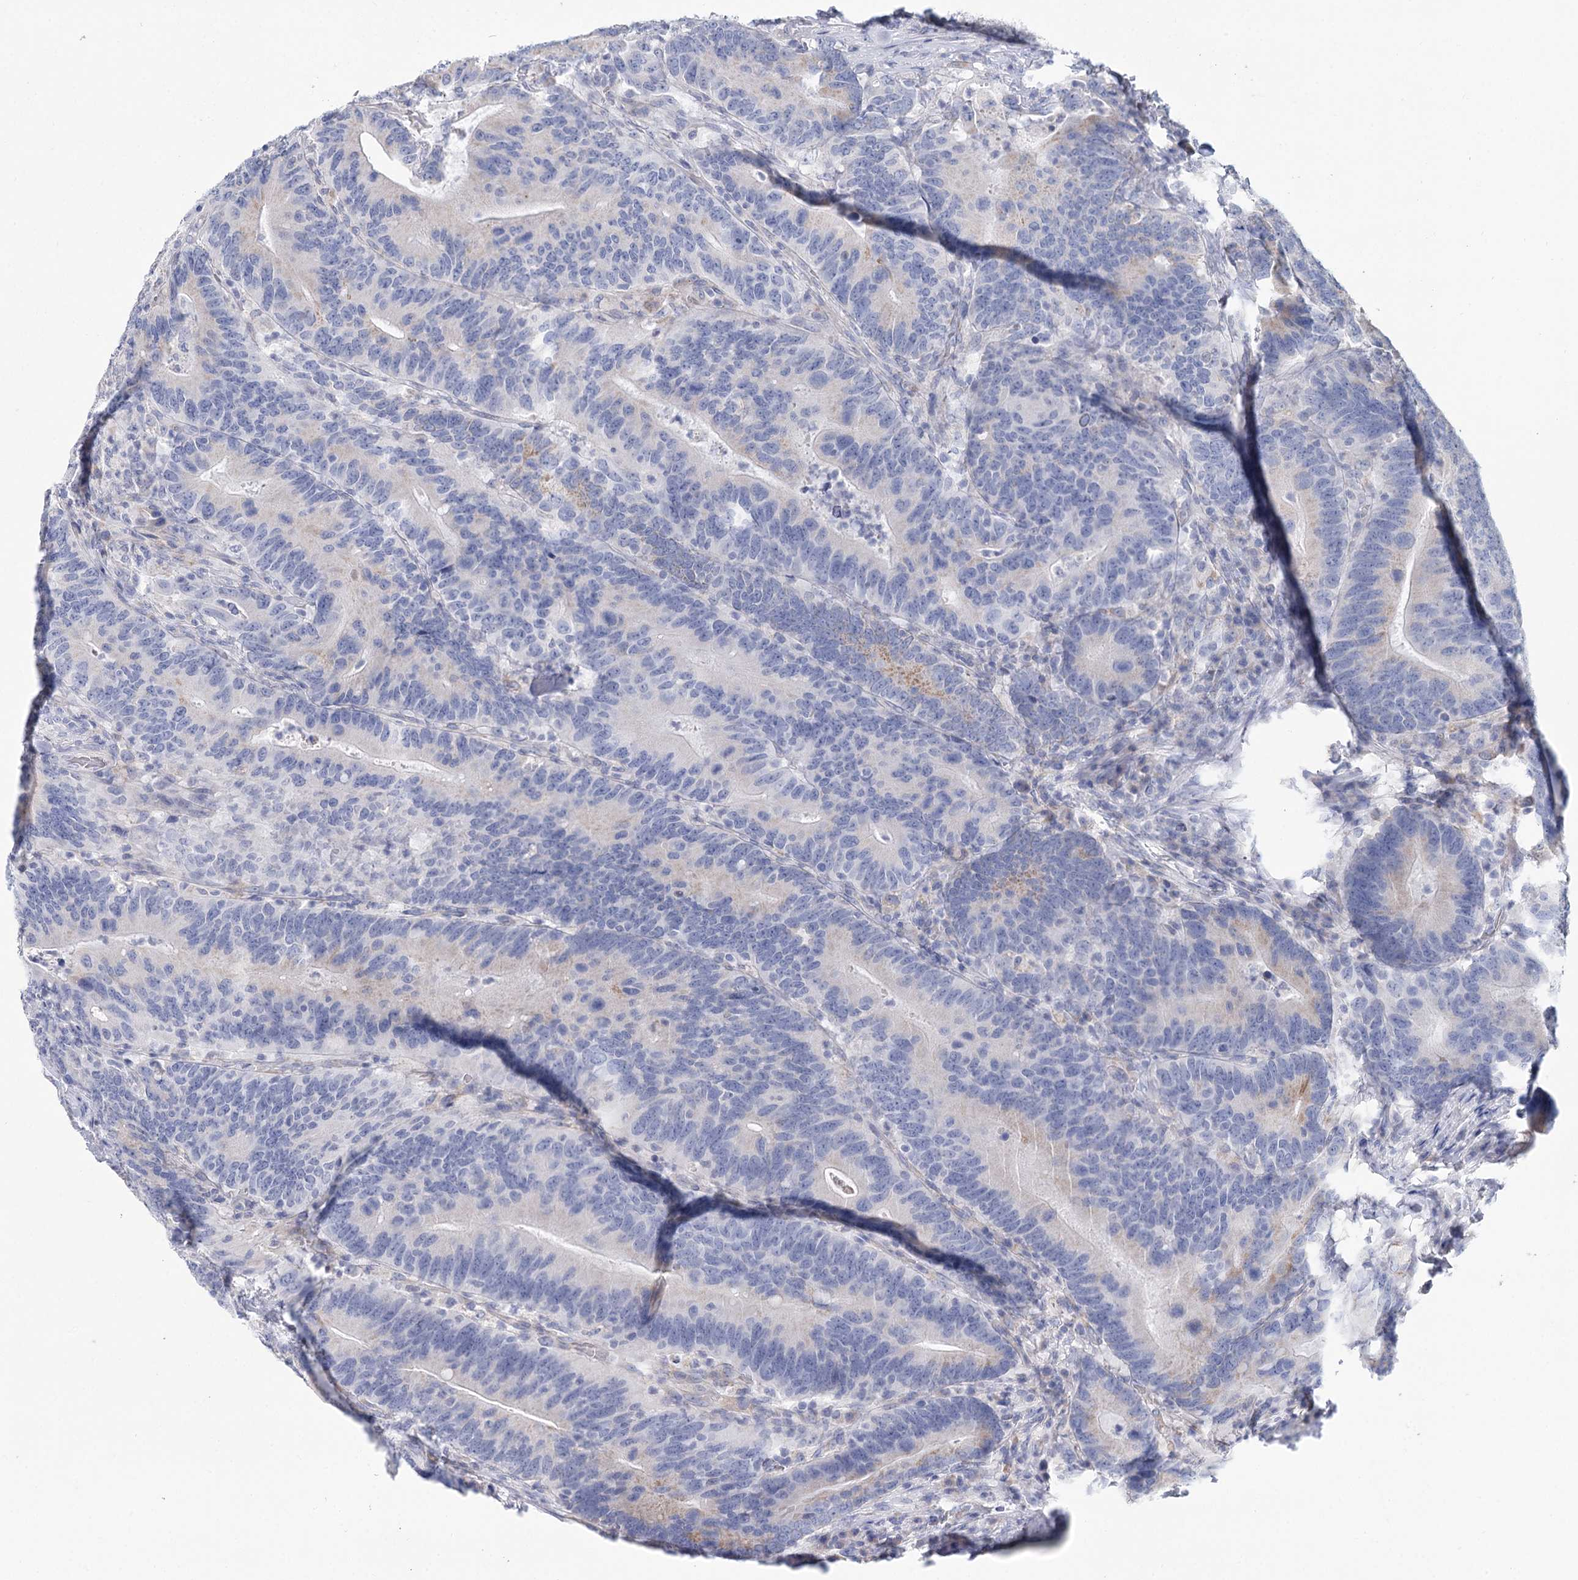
{"staining": {"intensity": "moderate", "quantity": "<25%", "location": "cytoplasmic/membranous"}, "tissue": "colorectal cancer", "cell_type": "Tumor cells", "image_type": "cancer", "snomed": [{"axis": "morphology", "description": "Adenocarcinoma, NOS"}, {"axis": "topography", "description": "Colon"}], "caption": "Moderate cytoplasmic/membranous staining is identified in approximately <25% of tumor cells in colorectal cancer. (IHC, brightfield microscopy, high magnification).", "gene": "ARHGAP44", "patient": {"sex": "female", "age": 66}}